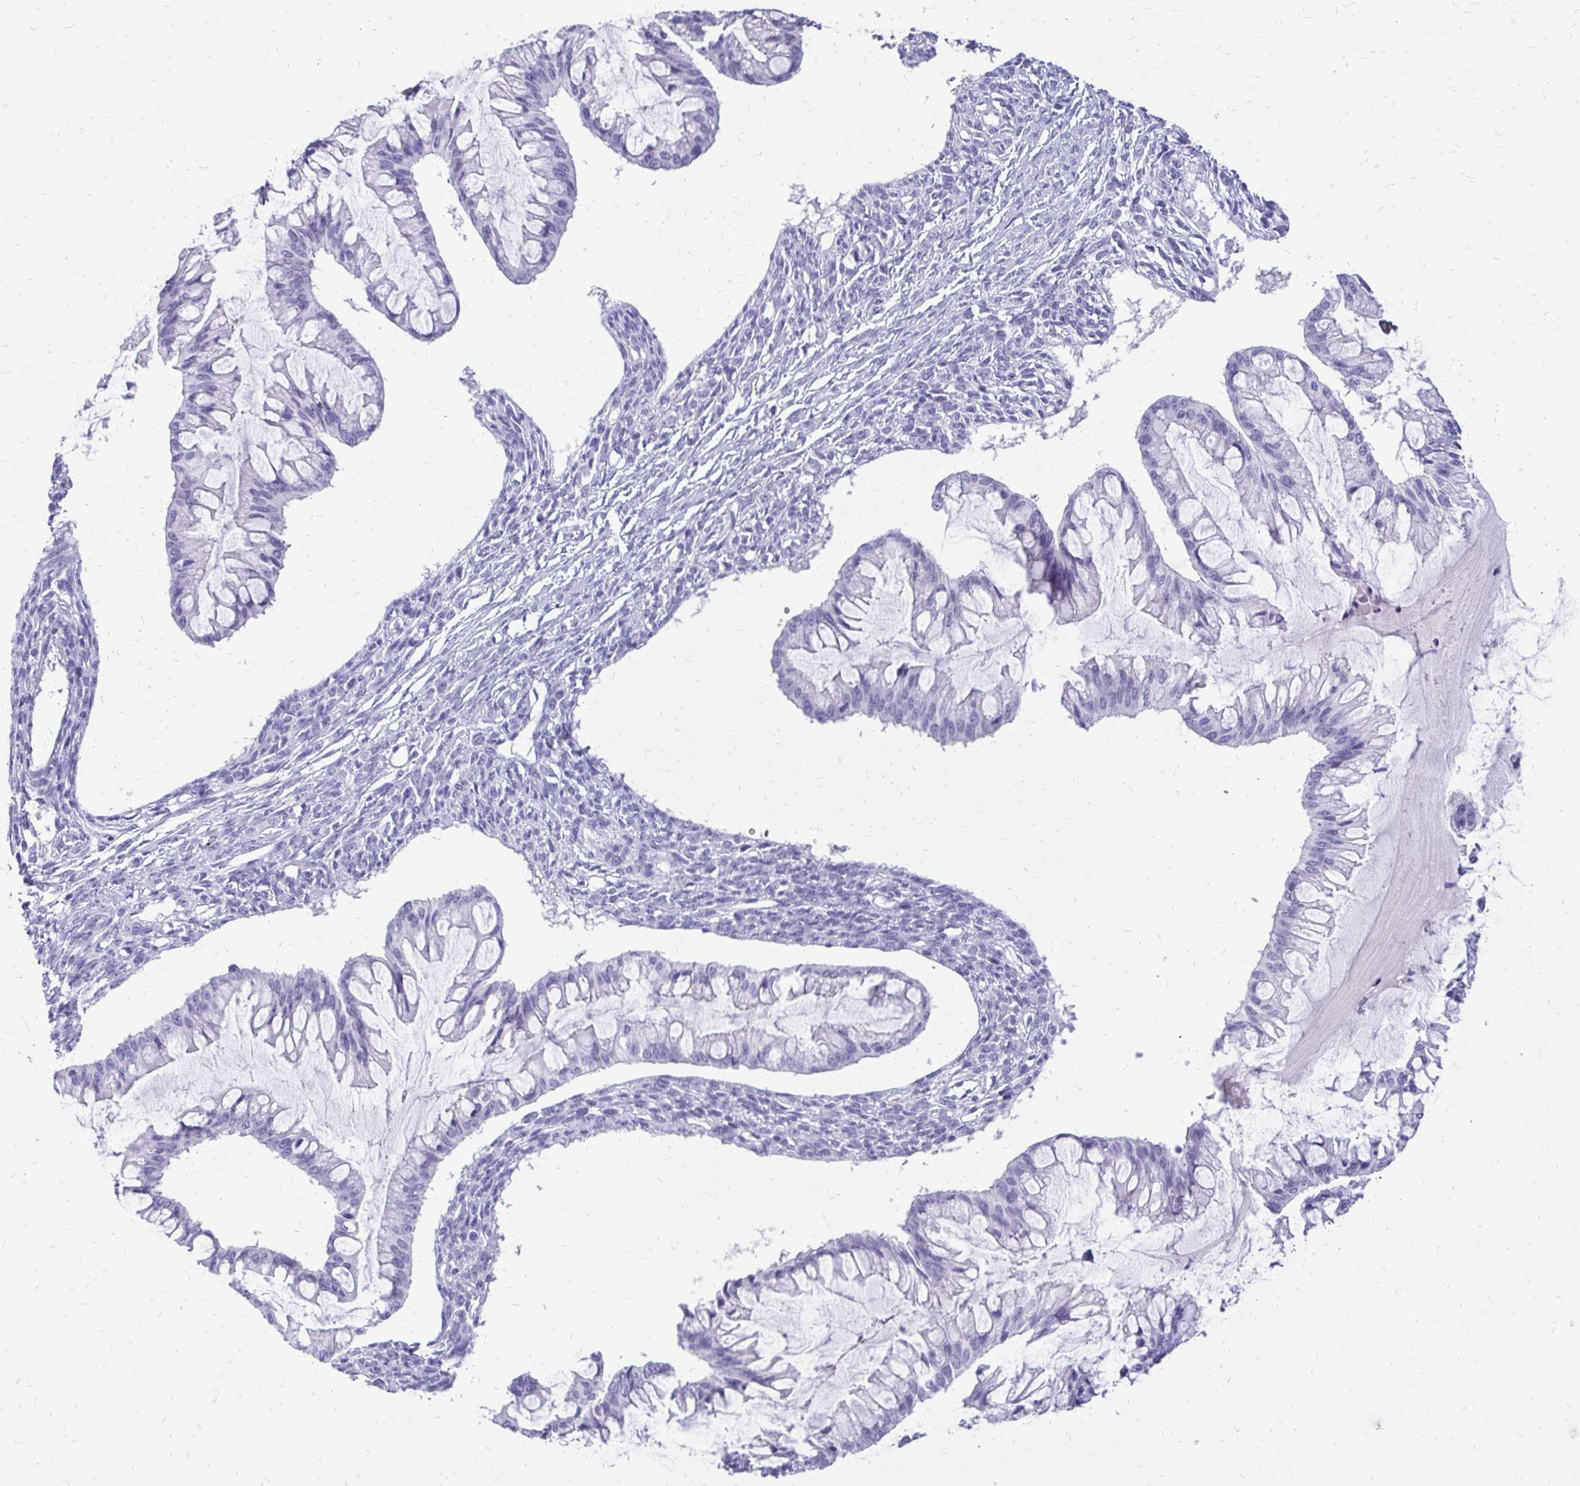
{"staining": {"intensity": "negative", "quantity": "none", "location": "none"}, "tissue": "ovarian cancer", "cell_type": "Tumor cells", "image_type": "cancer", "snomed": [{"axis": "morphology", "description": "Cystadenocarcinoma, mucinous, NOS"}, {"axis": "topography", "description": "Ovary"}], "caption": "Immunohistochemical staining of human ovarian cancer (mucinous cystadenocarcinoma) reveals no significant expression in tumor cells.", "gene": "SLC32A1", "patient": {"sex": "female", "age": 73}}